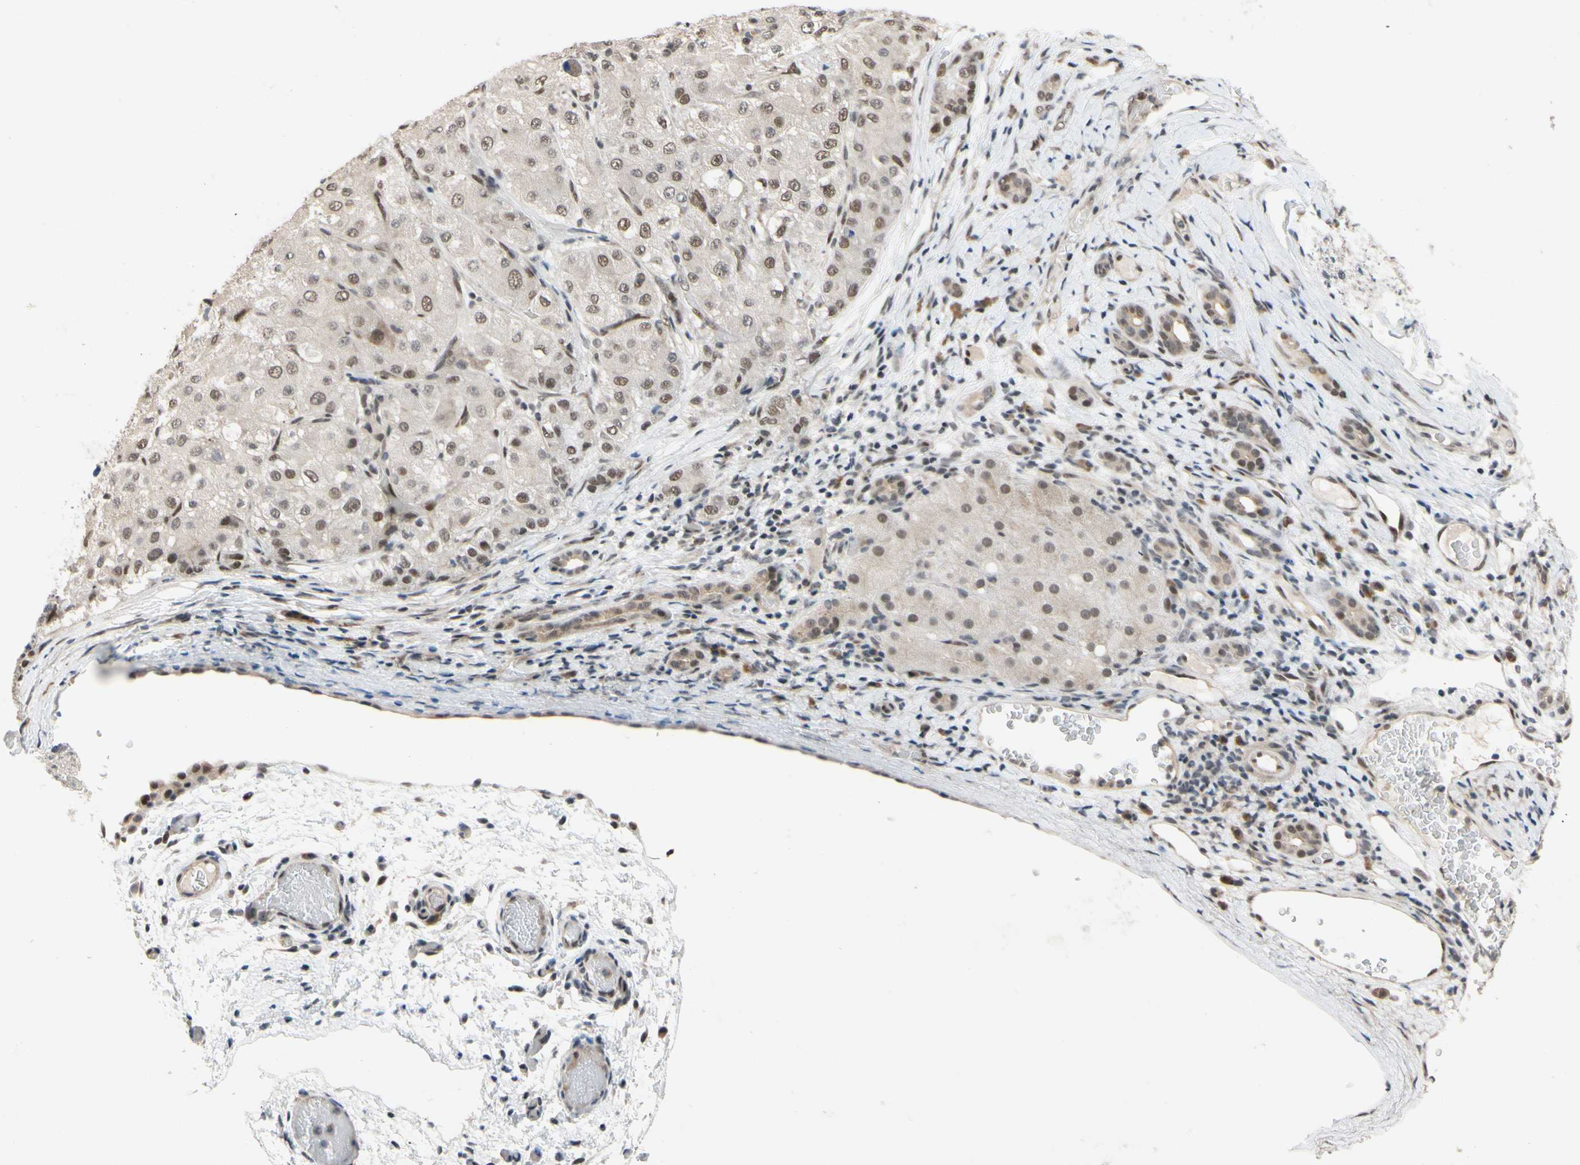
{"staining": {"intensity": "weak", "quantity": ">75%", "location": "nuclear"}, "tissue": "liver cancer", "cell_type": "Tumor cells", "image_type": "cancer", "snomed": [{"axis": "morphology", "description": "Carcinoma, Hepatocellular, NOS"}, {"axis": "topography", "description": "Liver"}], "caption": "Protein positivity by immunohistochemistry exhibits weak nuclear staining in approximately >75% of tumor cells in hepatocellular carcinoma (liver). (DAB (3,3'-diaminobenzidine) IHC with brightfield microscopy, high magnification).", "gene": "TAF4", "patient": {"sex": "male", "age": 80}}